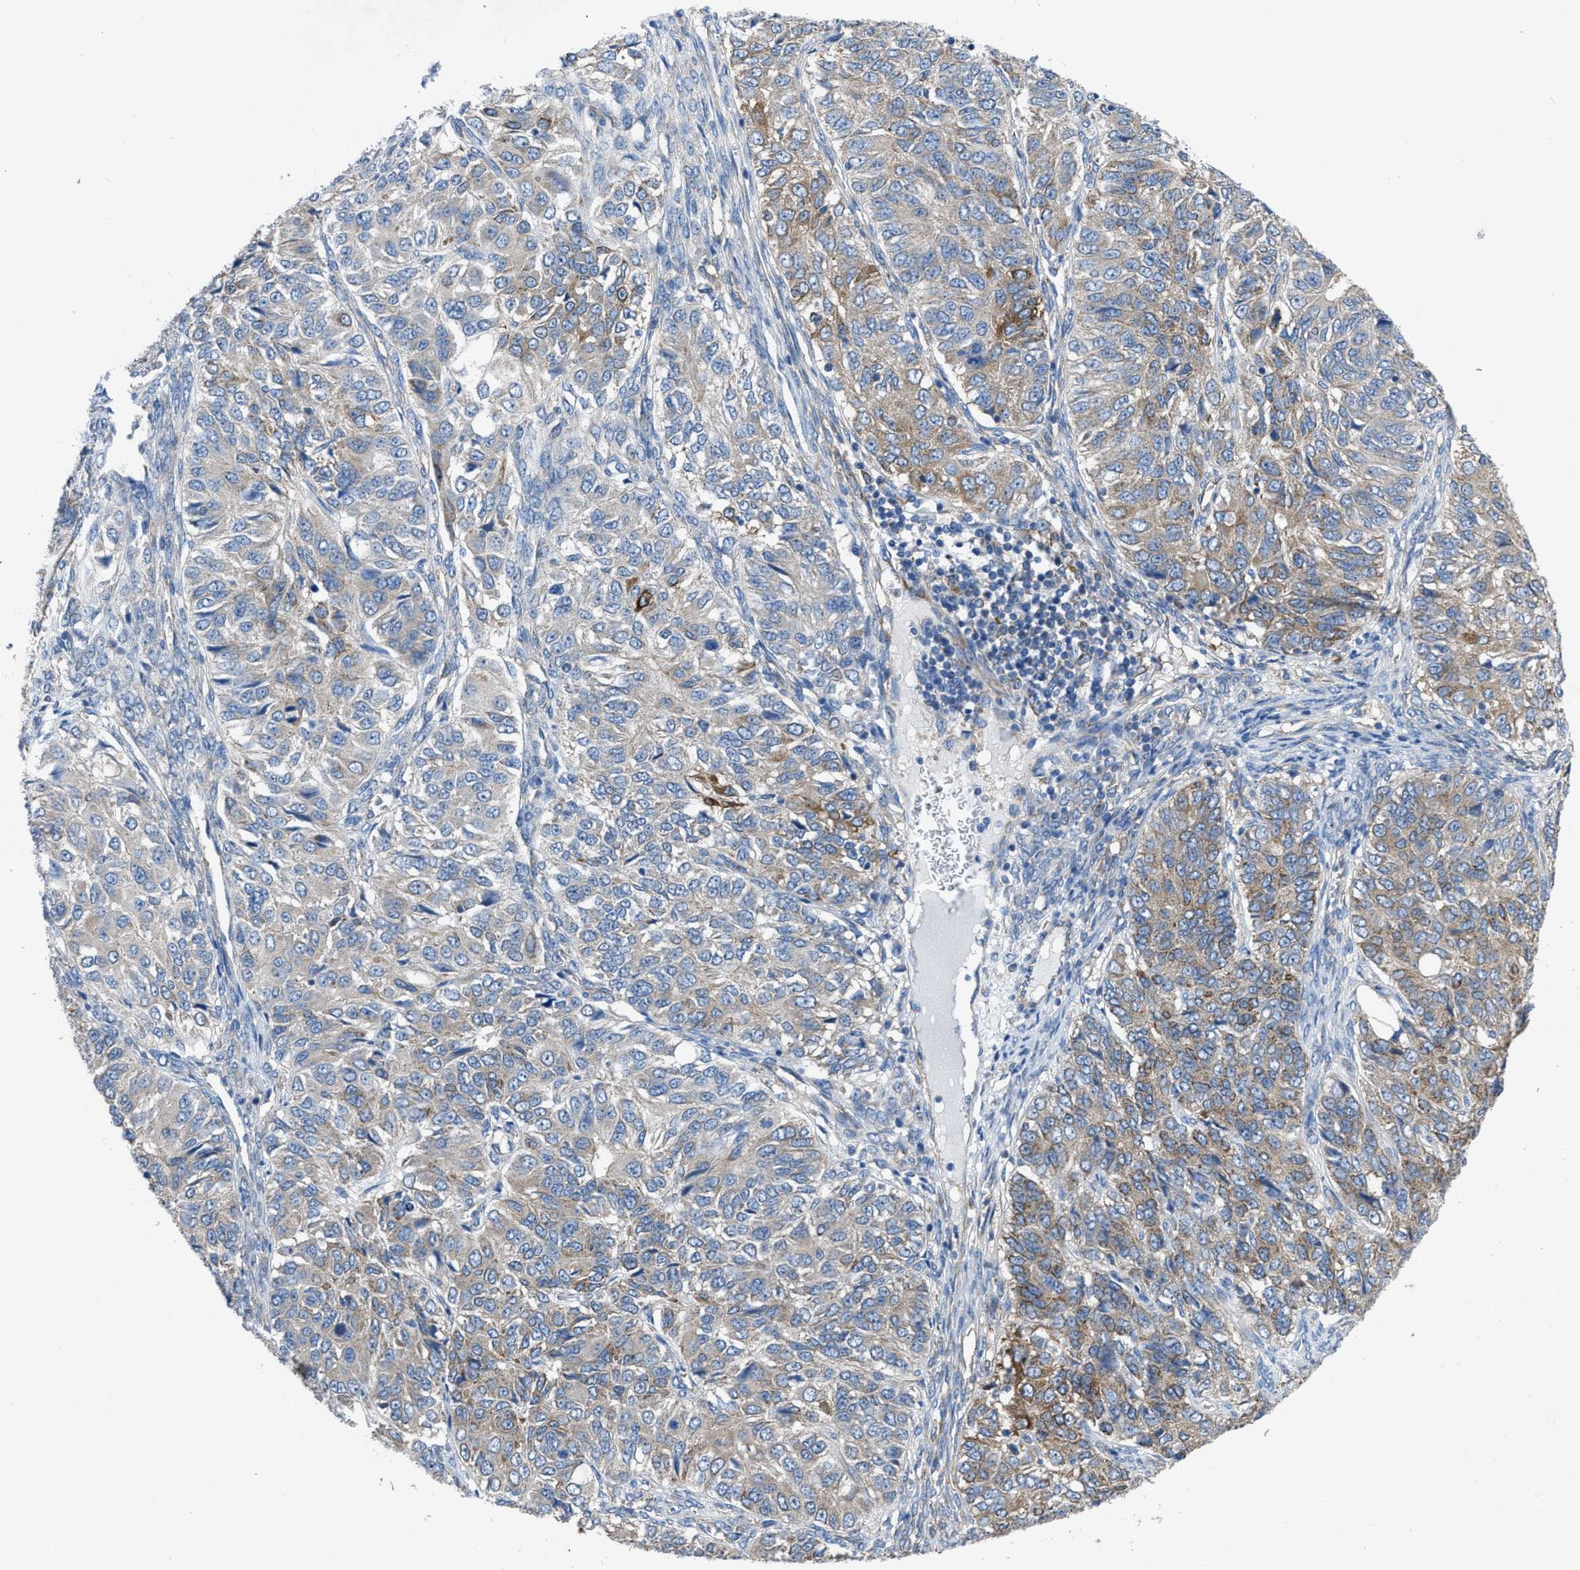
{"staining": {"intensity": "weak", "quantity": "25%-75%", "location": "cytoplasmic/membranous"}, "tissue": "ovarian cancer", "cell_type": "Tumor cells", "image_type": "cancer", "snomed": [{"axis": "morphology", "description": "Carcinoma, endometroid"}, {"axis": "topography", "description": "Ovary"}], "caption": "A brown stain highlights weak cytoplasmic/membranous positivity of a protein in human ovarian cancer tumor cells.", "gene": "DOLPP1", "patient": {"sex": "female", "age": 51}}